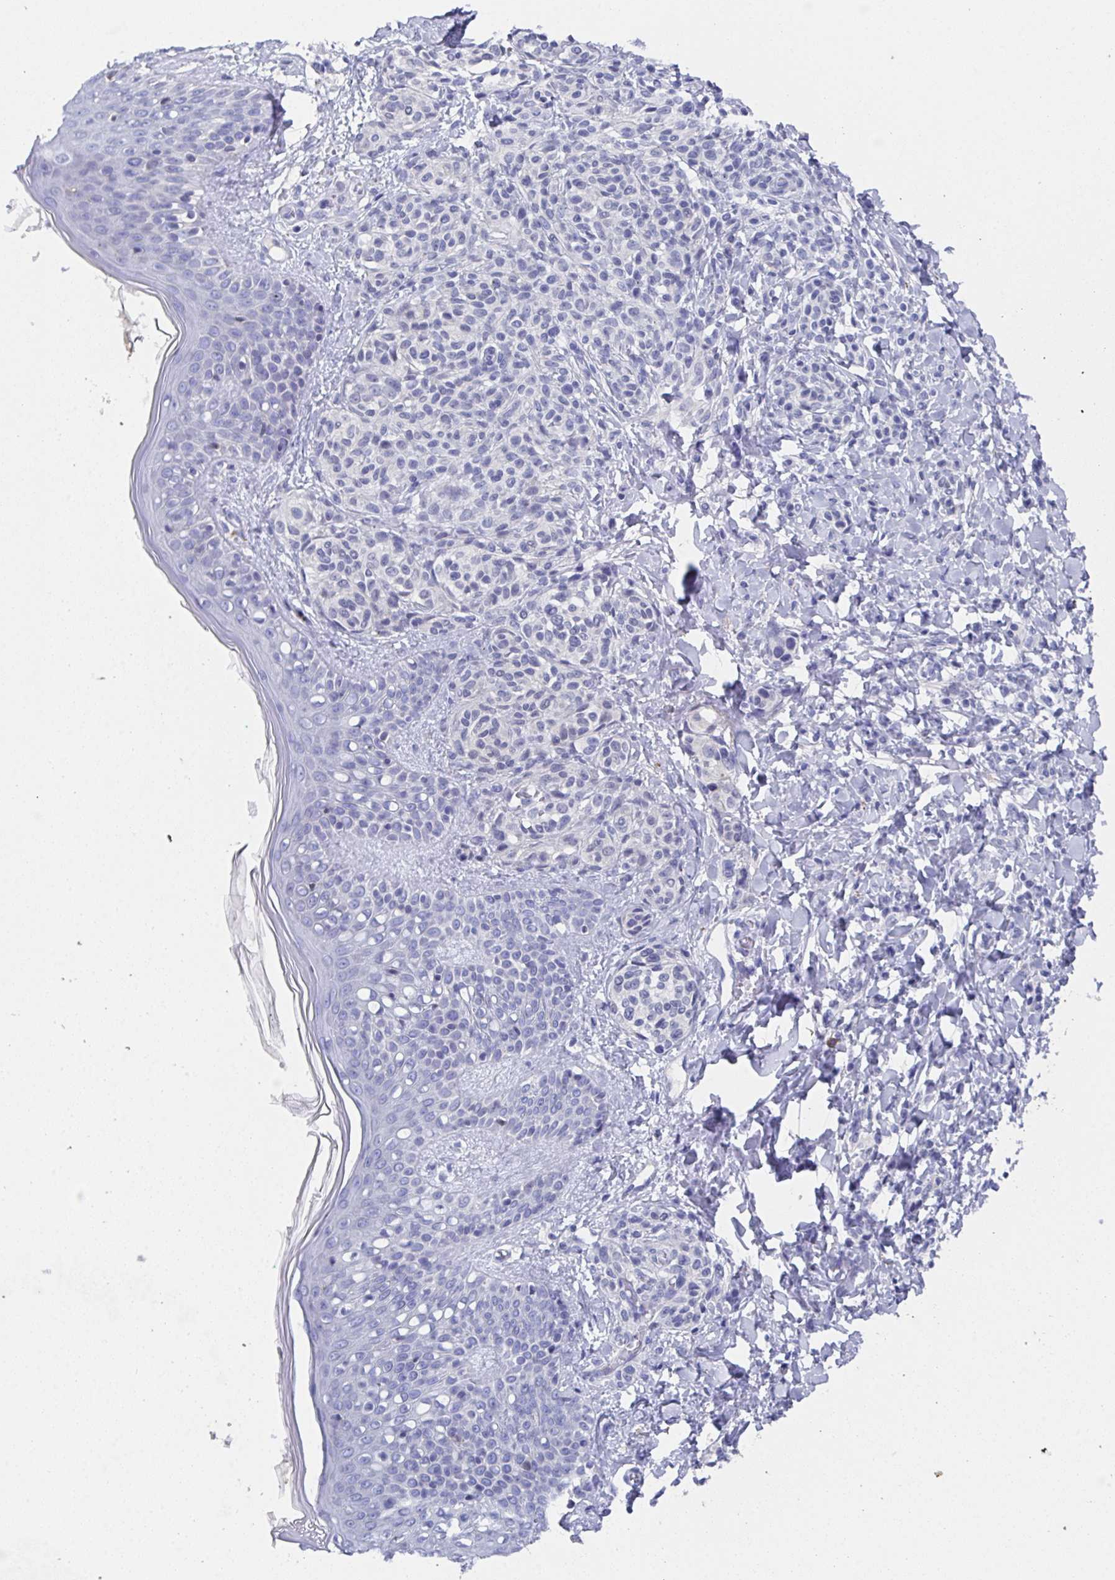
{"staining": {"intensity": "negative", "quantity": "none", "location": "none"}, "tissue": "skin", "cell_type": "Fibroblasts", "image_type": "normal", "snomed": [{"axis": "morphology", "description": "Normal tissue, NOS"}, {"axis": "topography", "description": "Skin"}], "caption": "This photomicrograph is of unremarkable skin stained with IHC to label a protein in brown with the nuclei are counter-stained blue. There is no positivity in fibroblasts.", "gene": "SSC4D", "patient": {"sex": "male", "age": 16}}